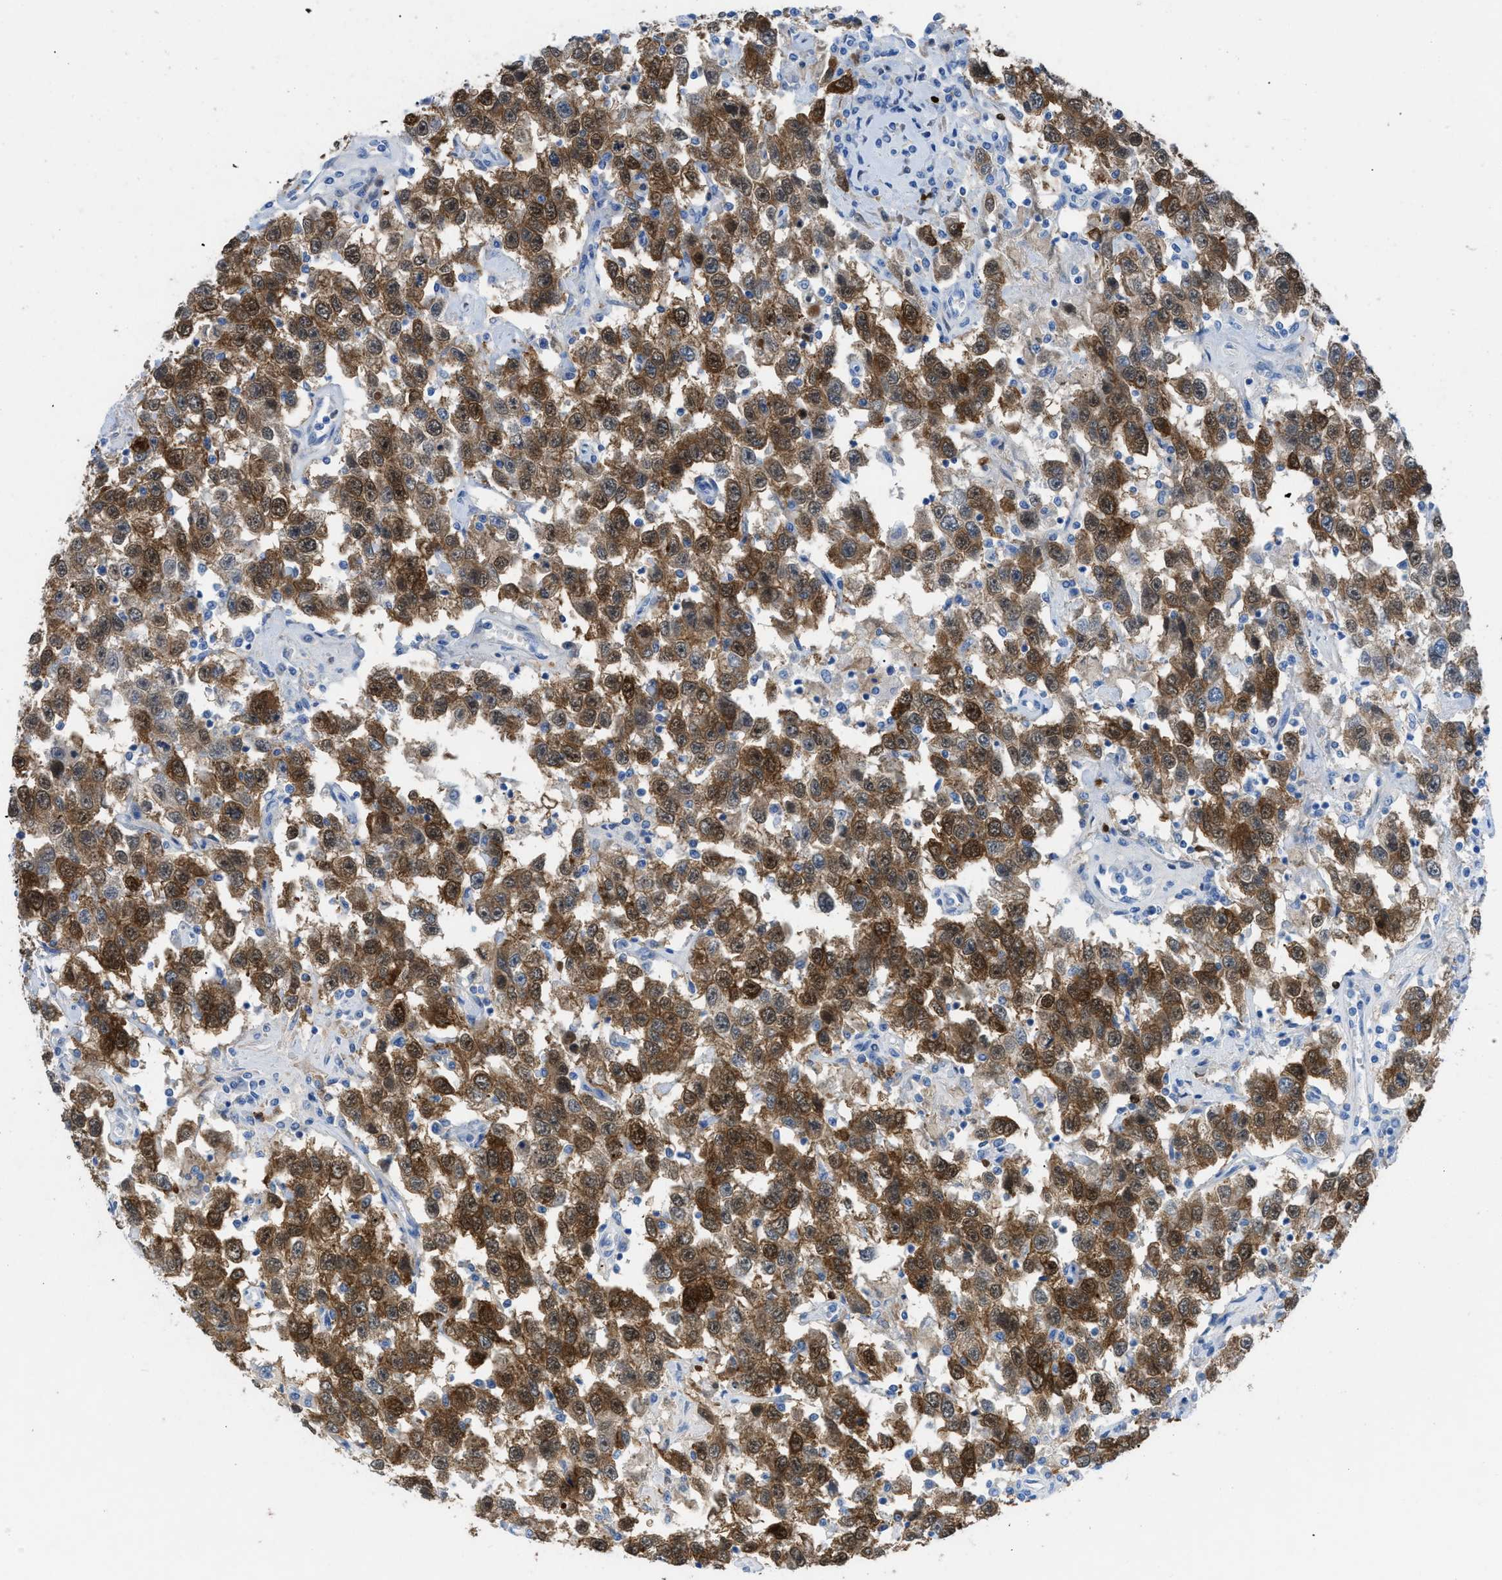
{"staining": {"intensity": "strong", "quantity": ">75%", "location": "cytoplasmic/membranous,nuclear"}, "tissue": "testis cancer", "cell_type": "Tumor cells", "image_type": "cancer", "snomed": [{"axis": "morphology", "description": "Seminoma, NOS"}, {"axis": "topography", "description": "Testis"}], "caption": "Immunohistochemistry (DAB (3,3'-diaminobenzidine)) staining of human seminoma (testis) shows strong cytoplasmic/membranous and nuclear protein staining in approximately >75% of tumor cells.", "gene": "TCL1A", "patient": {"sex": "male", "age": 41}}